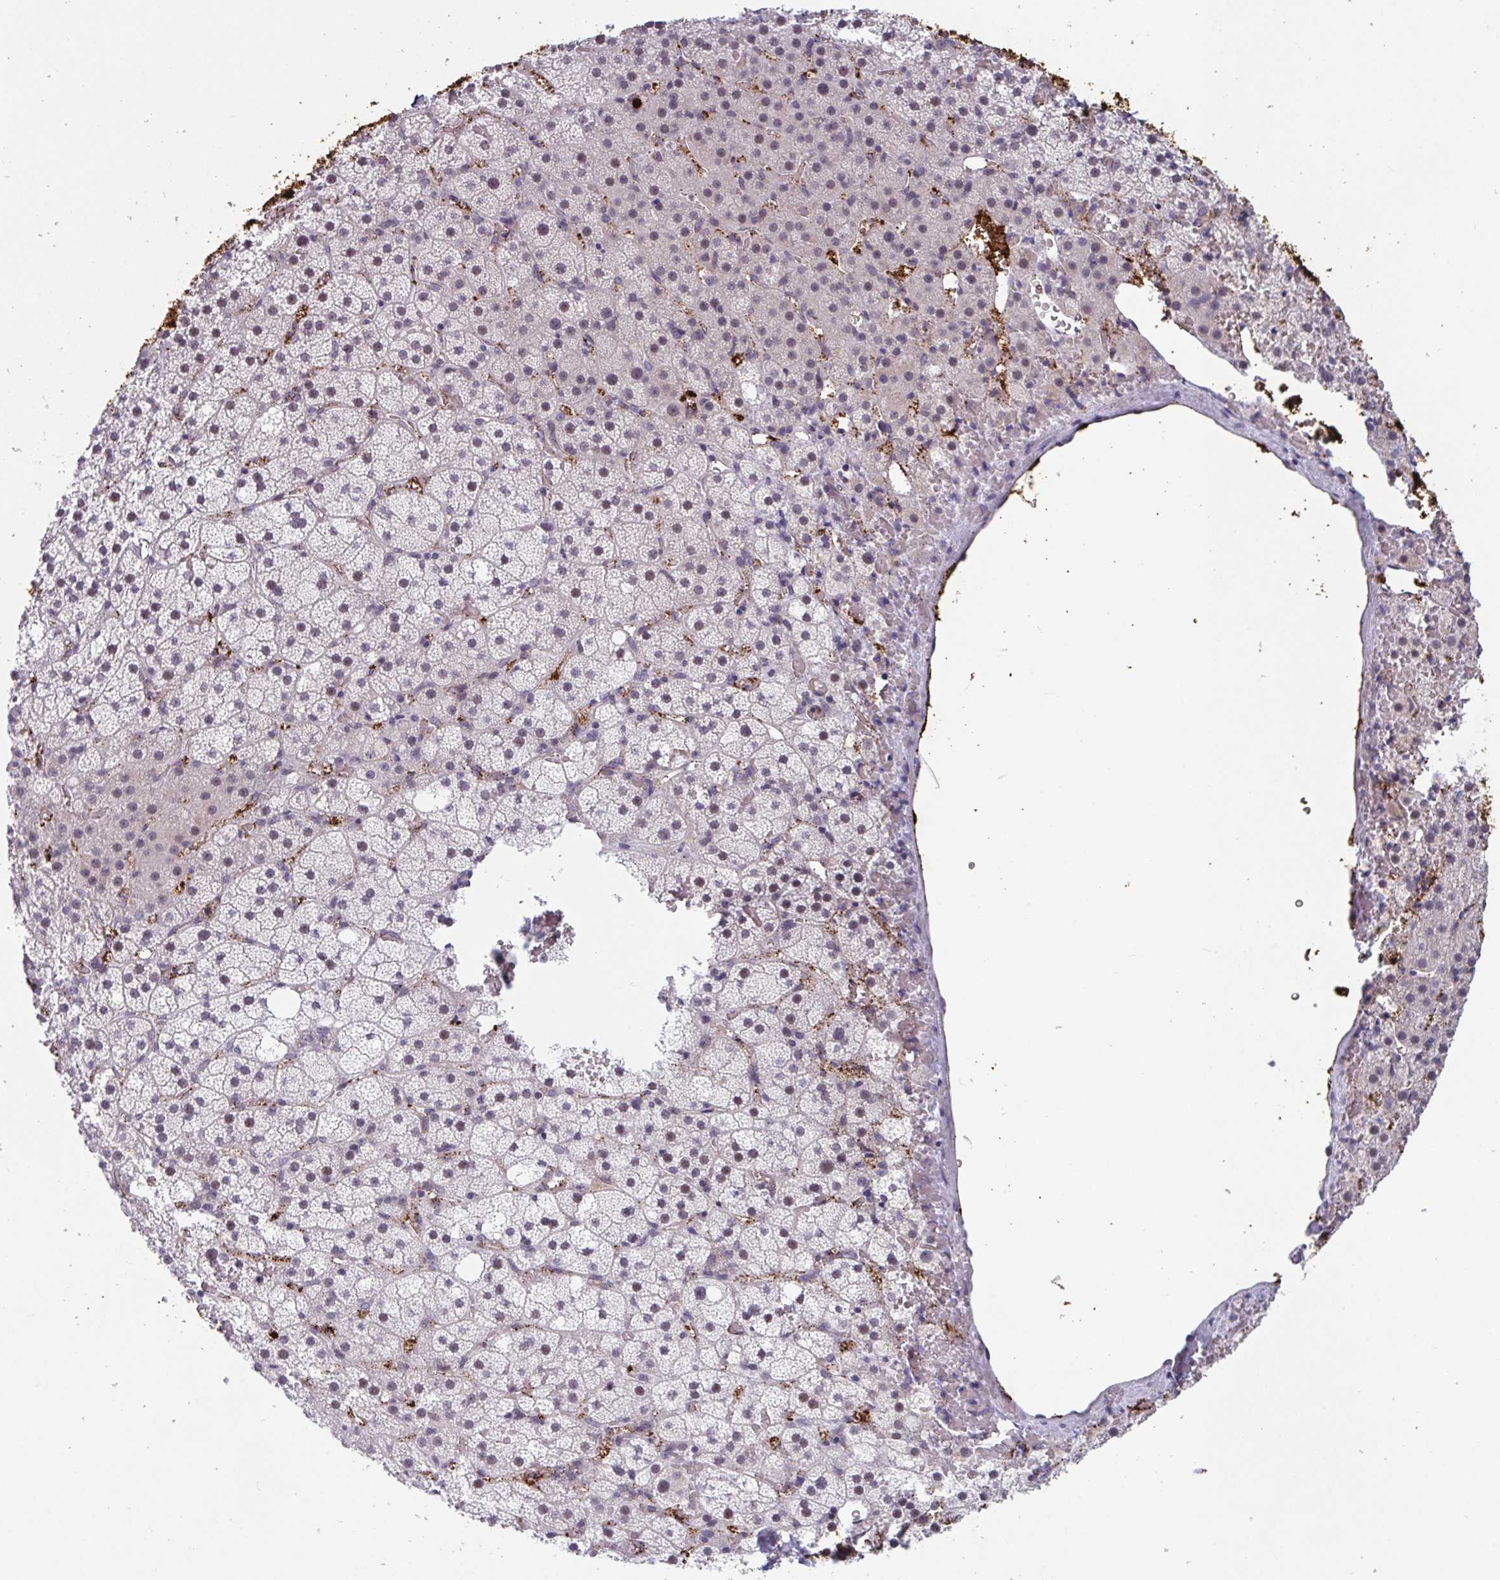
{"staining": {"intensity": "moderate", "quantity": "<25%", "location": "nuclear"}, "tissue": "adrenal gland", "cell_type": "Glandular cells", "image_type": "normal", "snomed": [{"axis": "morphology", "description": "Normal tissue, NOS"}, {"axis": "topography", "description": "Adrenal gland"}], "caption": "DAB (3,3'-diaminobenzidine) immunohistochemical staining of normal adrenal gland demonstrates moderate nuclear protein expression in about <25% of glandular cells. (brown staining indicates protein expression, while blue staining denotes nuclei).", "gene": "WDR72", "patient": {"sex": "male", "age": 53}}